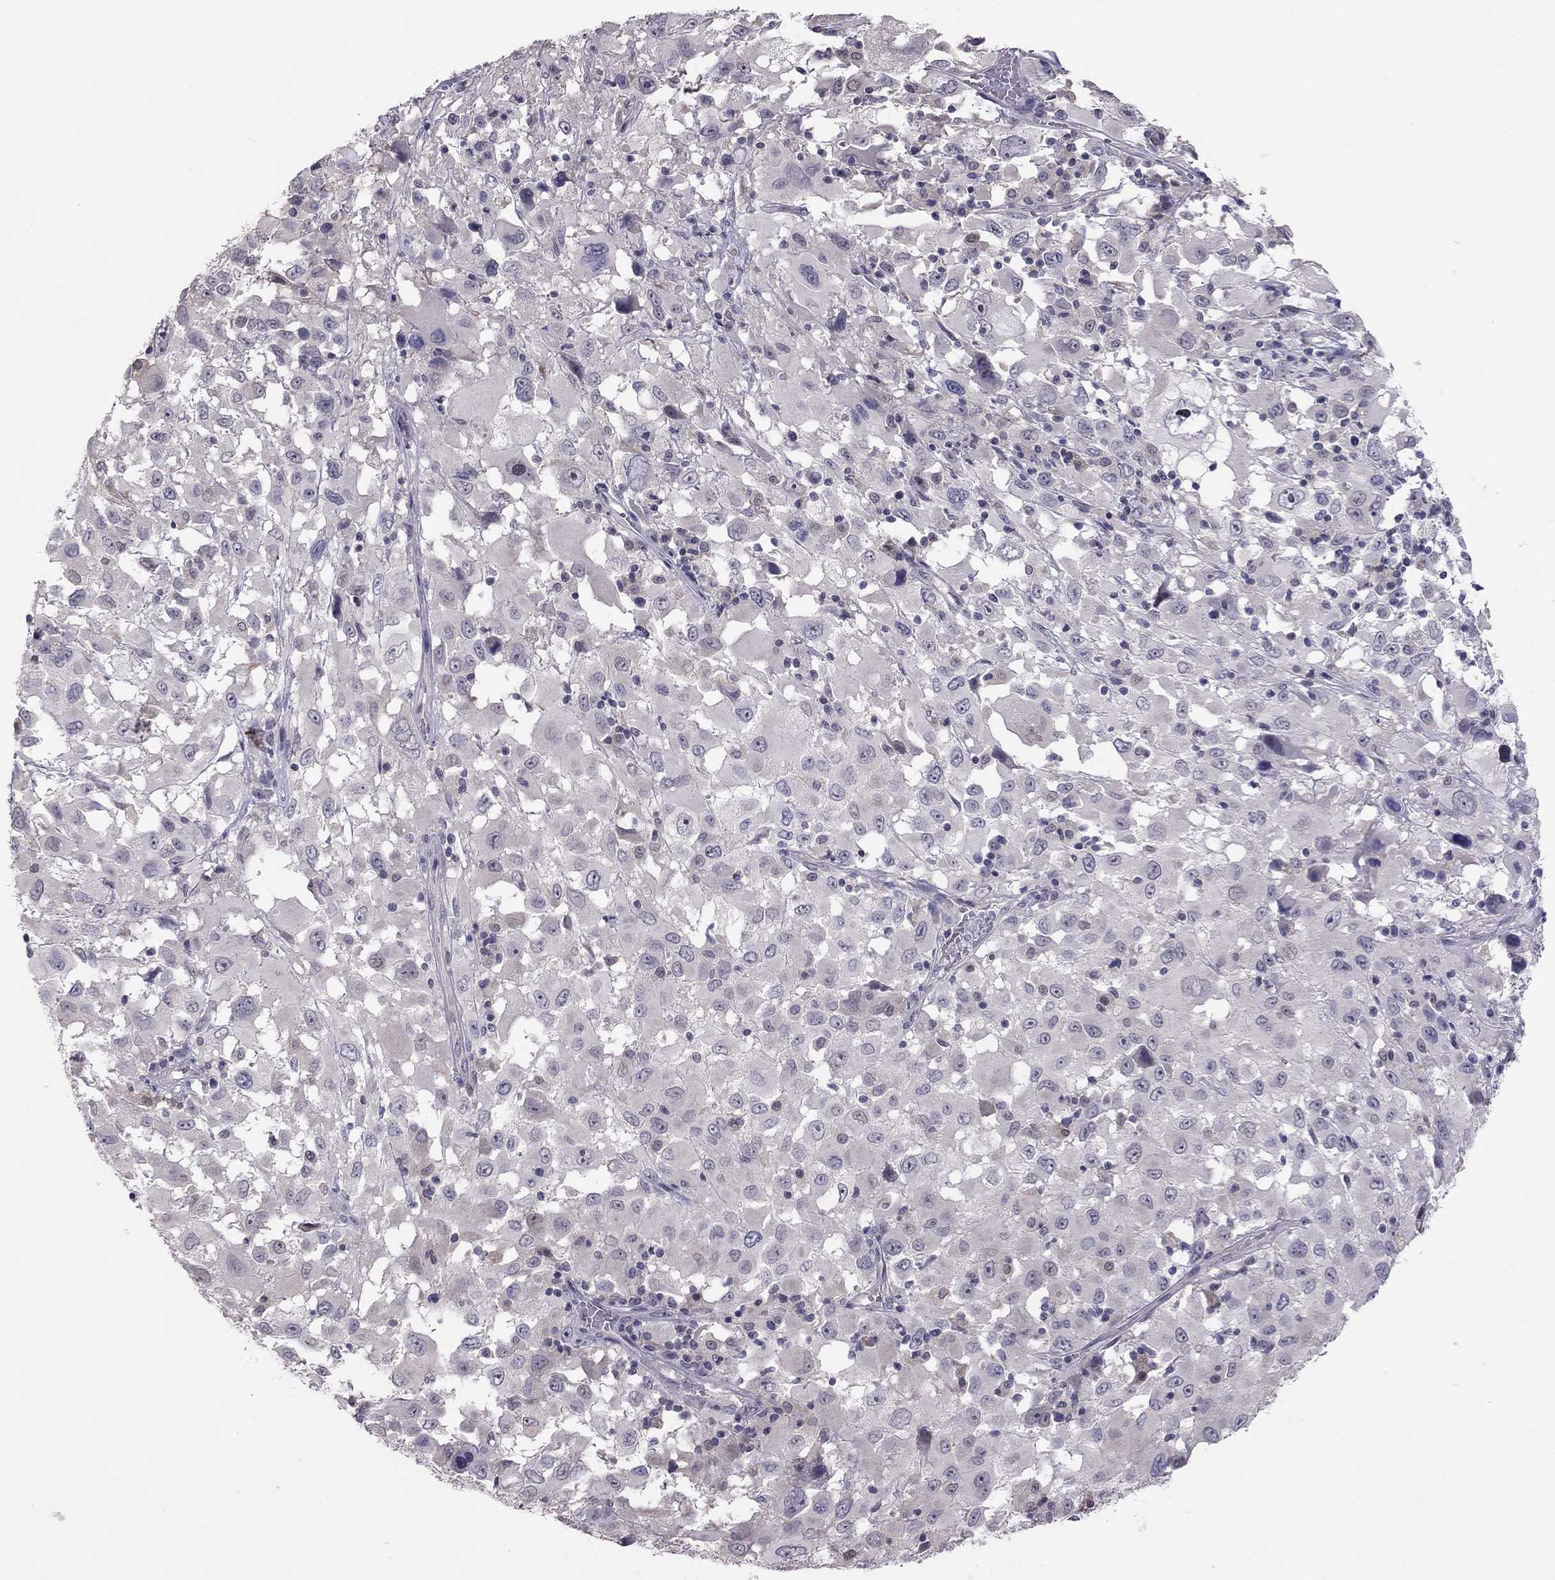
{"staining": {"intensity": "negative", "quantity": "none", "location": "none"}, "tissue": "melanoma", "cell_type": "Tumor cells", "image_type": "cancer", "snomed": [{"axis": "morphology", "description": "Malignant melanoma, Metastatic site"}, {"axis": "topography", "description": "Soft tissue"}], "caption": "Tumor cells show no significant positivity in malignant melanoma (metastatic site).", "gene": "HSF2BP", "patient": {"sex": "male", "age": 50}}